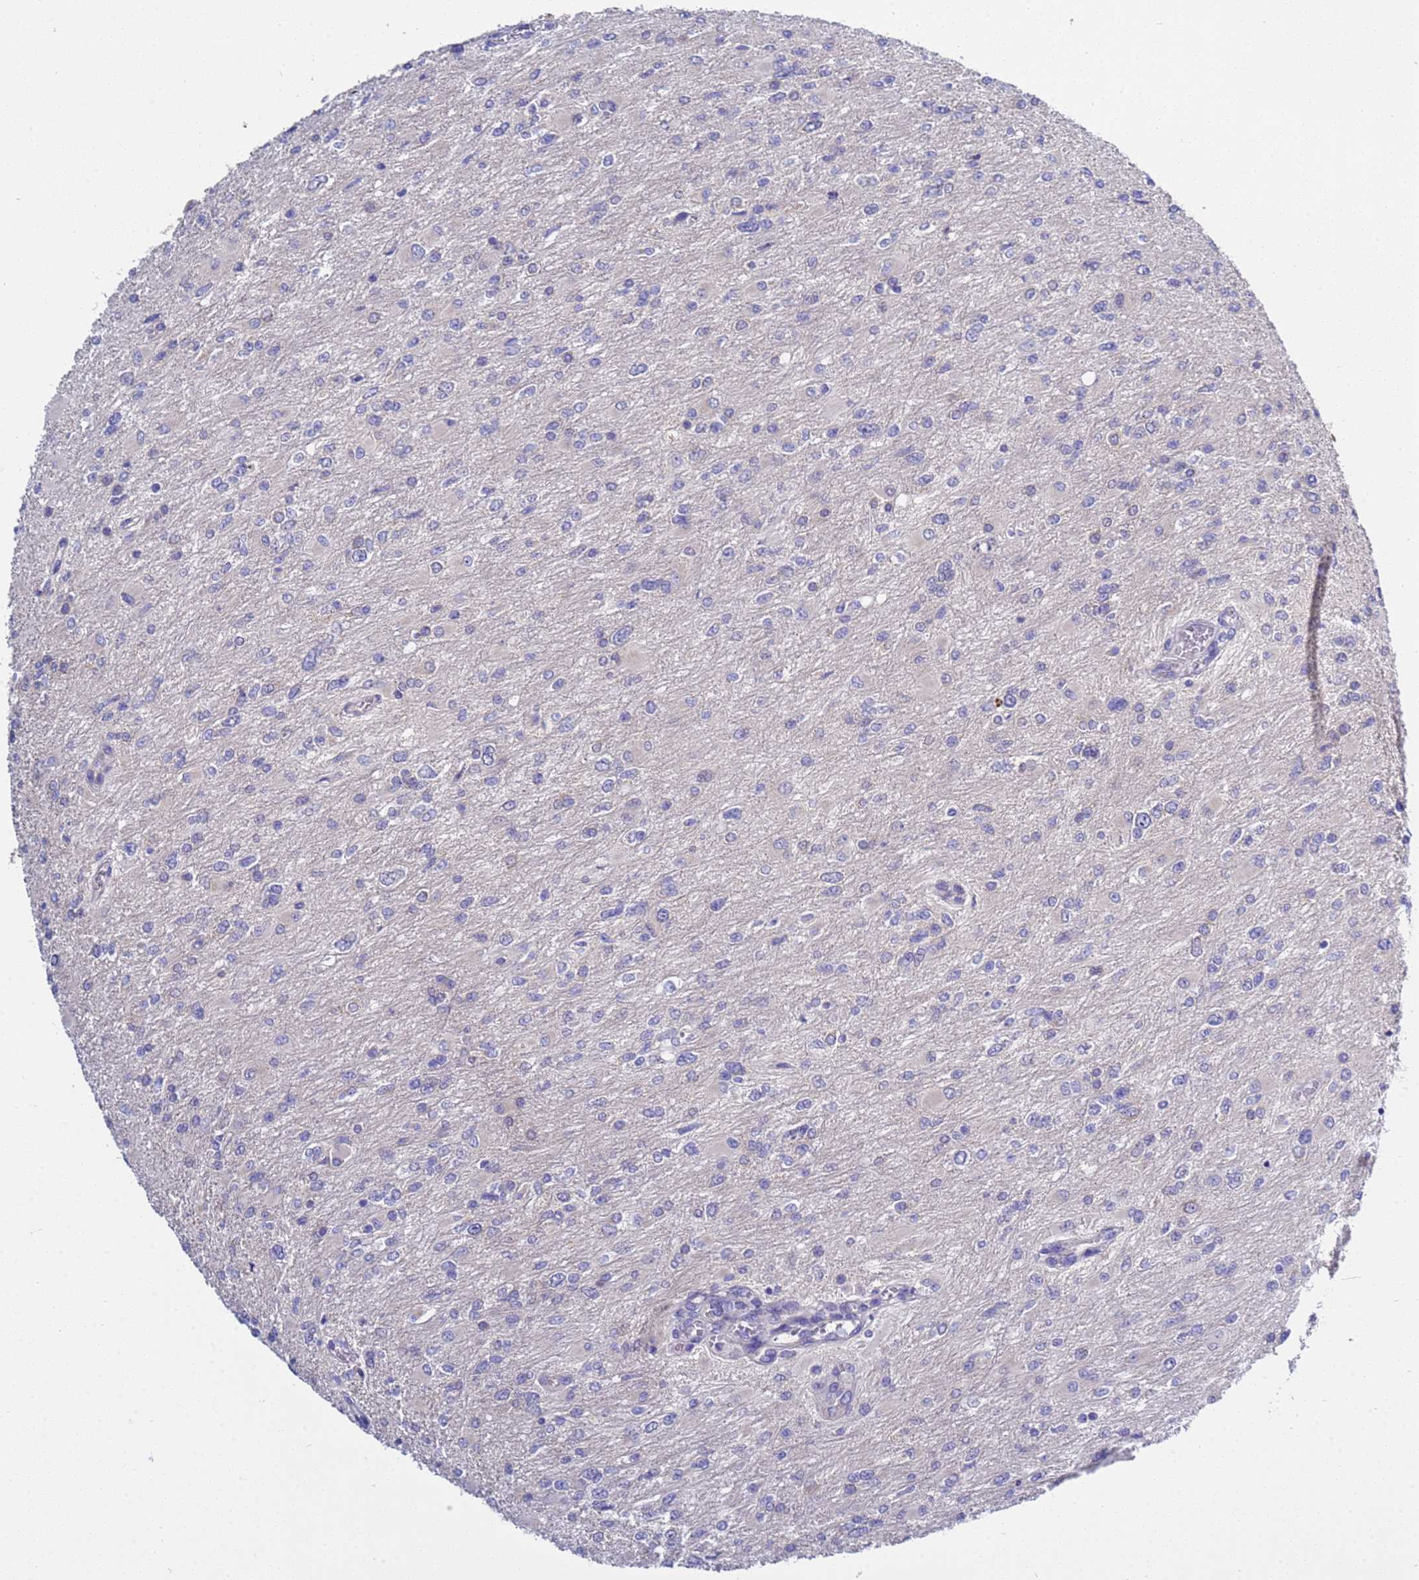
{"staining": {"intensity": "negative", "quantity": "none", "location": "none"}, "tissue": "glioma", "cell_type": "Tumor cells", "image_type": "cancer", "snomed": [{"axis": "morphology", "description": "Glioma, malignant, High grade"}, {"axis": "topography", "description": "Cerebral cortex"}], "caption": "High magnification brightfield microscopy of malignant glioma (high-grade) stained with DAB (brown) and counterstained with hematoxylin (blue): tumor cells show no significant staining.", "gene": "RC3H2", "patient": {"sex": "female", "age": 36}}